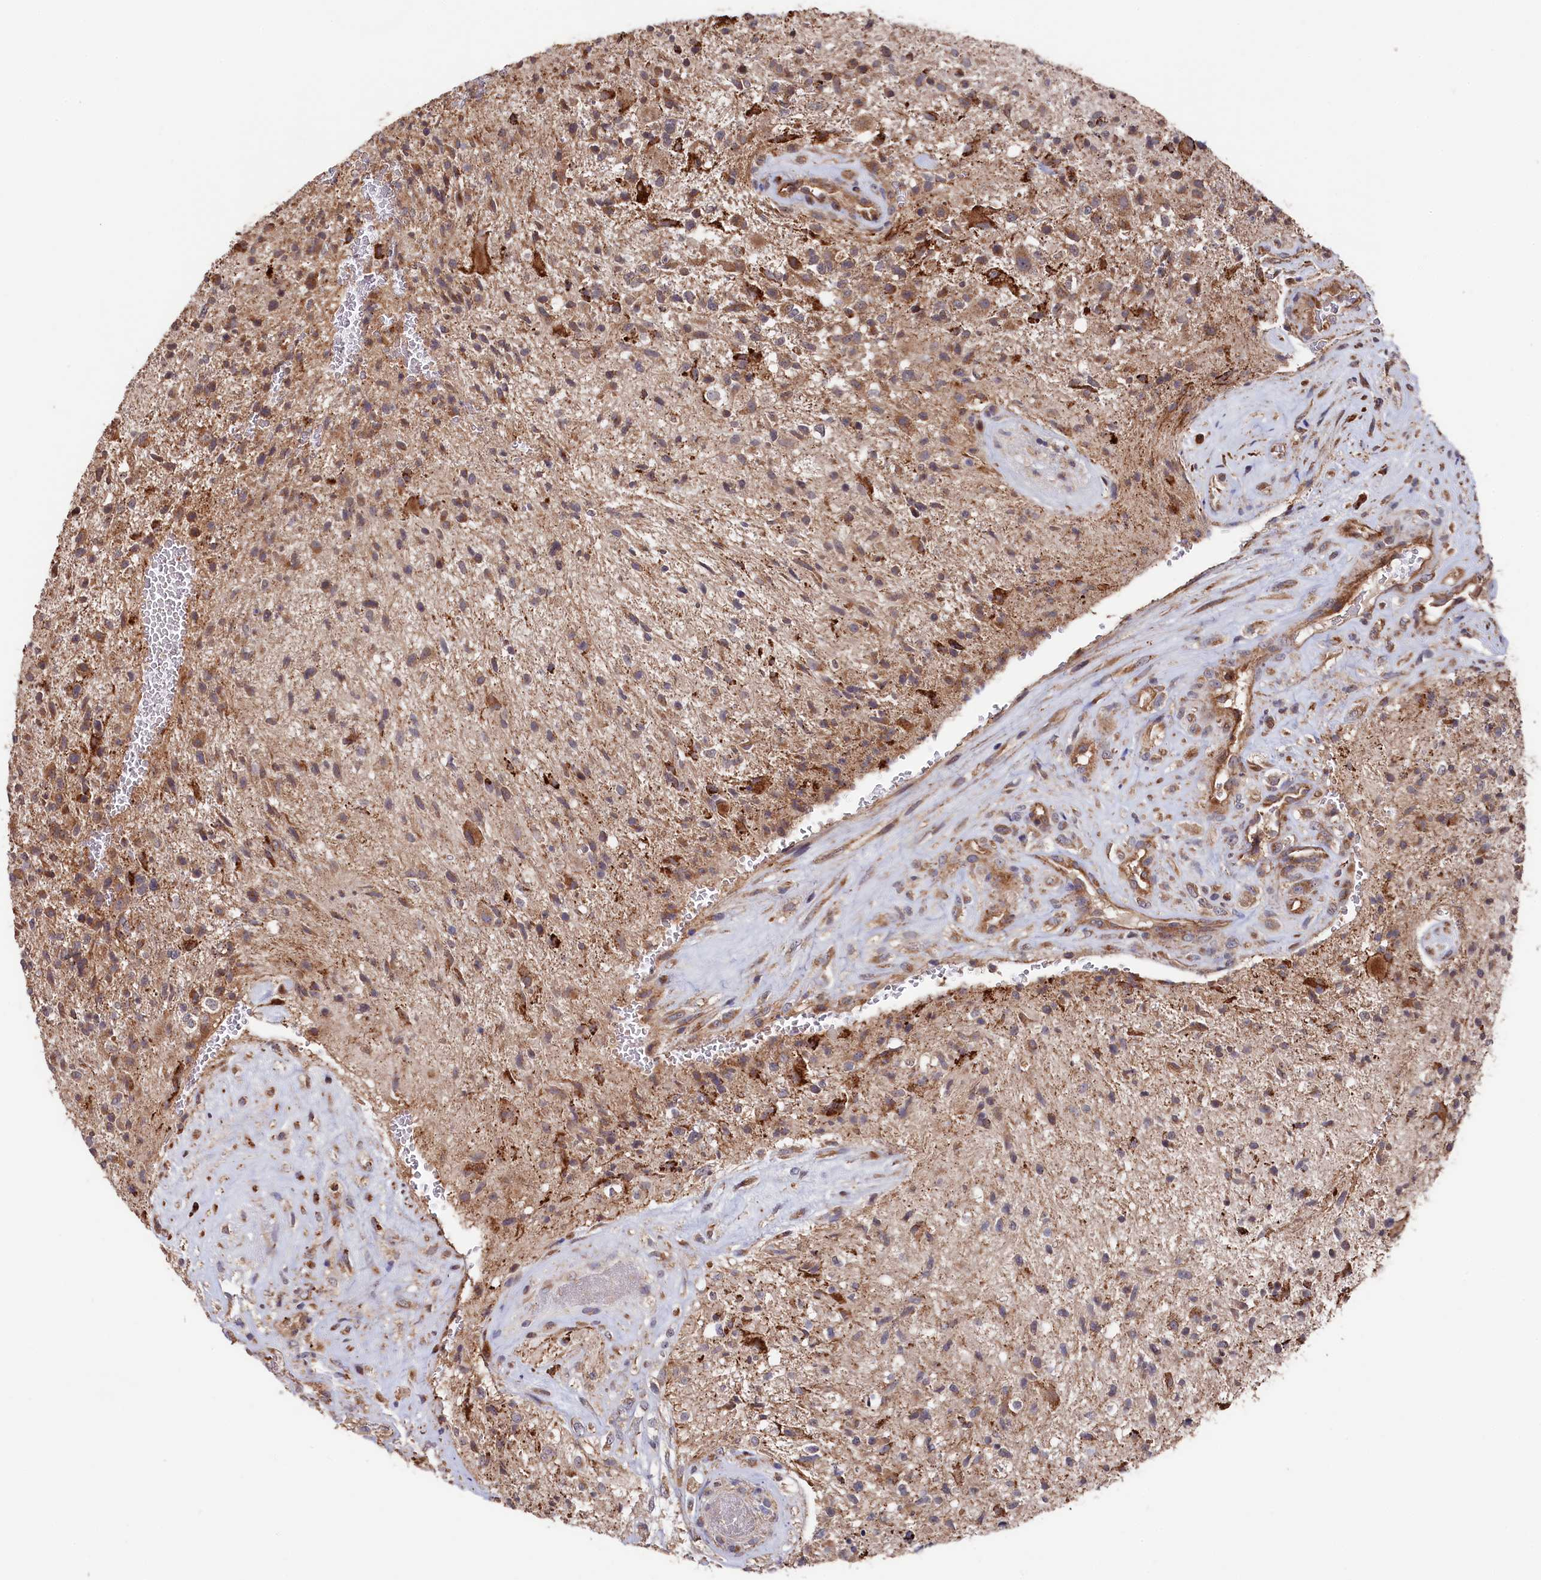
{"staining": {"intensity": "weak", "quantity": ">75%", "location": "cytoplasmic/membranous"}, "tissue": "glioma", "cell_type": "Tumor cells", "image_type": "cancer", "snomed": [{"axis": "morphology", "description": "Glioma, malignant, High grade"}, {"axis": "topography", "description": "Brain"}], "caption": "Malignant glioma (high-grade) tissue exhibits weak cytoplasmic/membranous positivity in approximately >75% of tumor cells The staining was performed using DAB to visualize the protein expression in brown, while the nuclei were stained in blue with hematoxylin (Magnification: 20x).", "gene": "SLC12A4", "patient": {"sex": "male", "age": 56}}